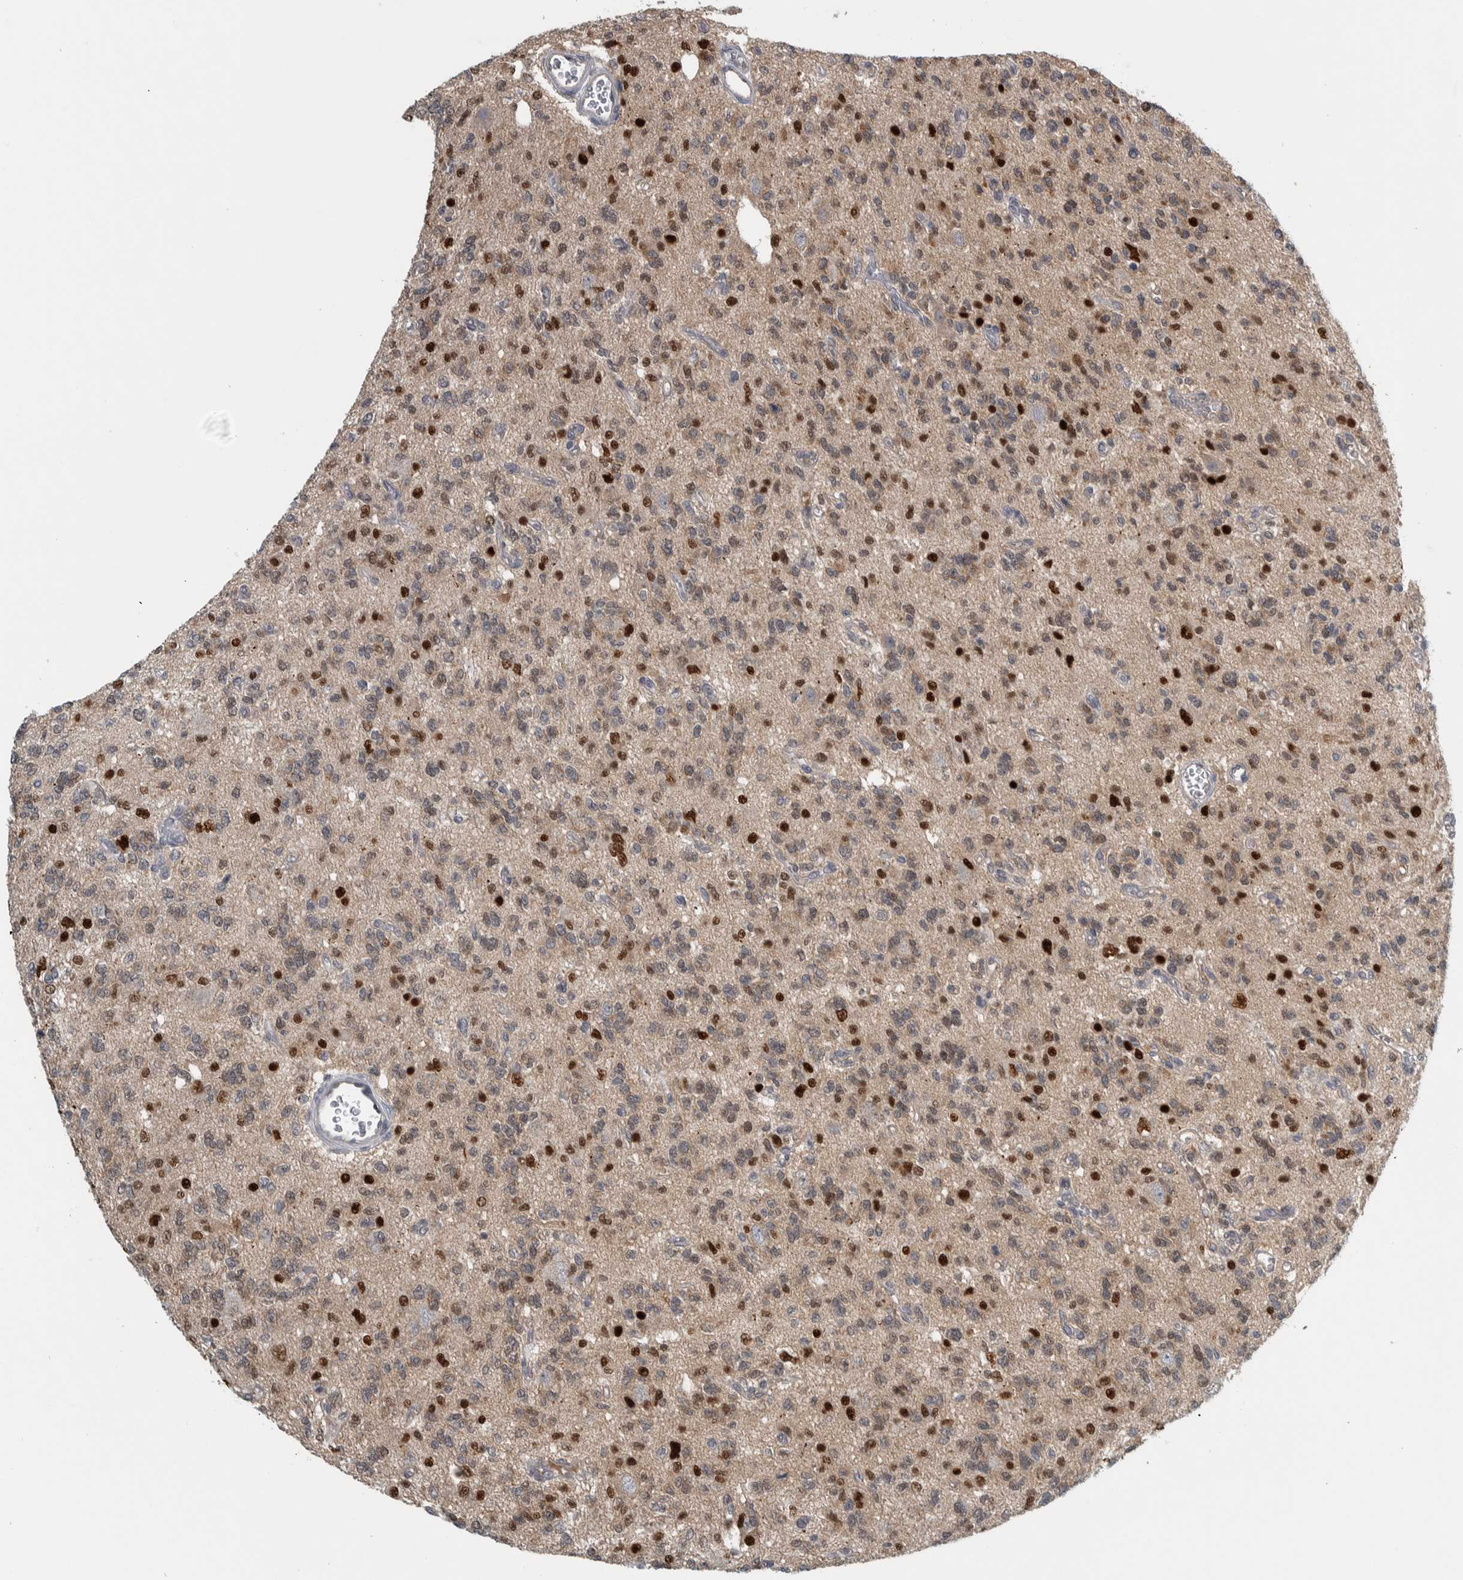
{"staining": {"intensity": "strong", "quantity": "25%-75%", "location": "nuclear"}, "tissue": "glioma", "cell_type": "Tumor cells", "image_type": "cancer", "snomed": [{"axis": "morphology", "description": "Glioma, malignant, Low grade"}, {"axis": "topography", "description": "Brain"}], "caption": "High-power microscopy captured an immunohistochemistry (IHC) image of malignant low-grade glioma, revealing strong nuclear staining in about 25%-75% of tumor cells.", "gene": "ADPRM", "patient": {"sex": "male", "age": 38}}